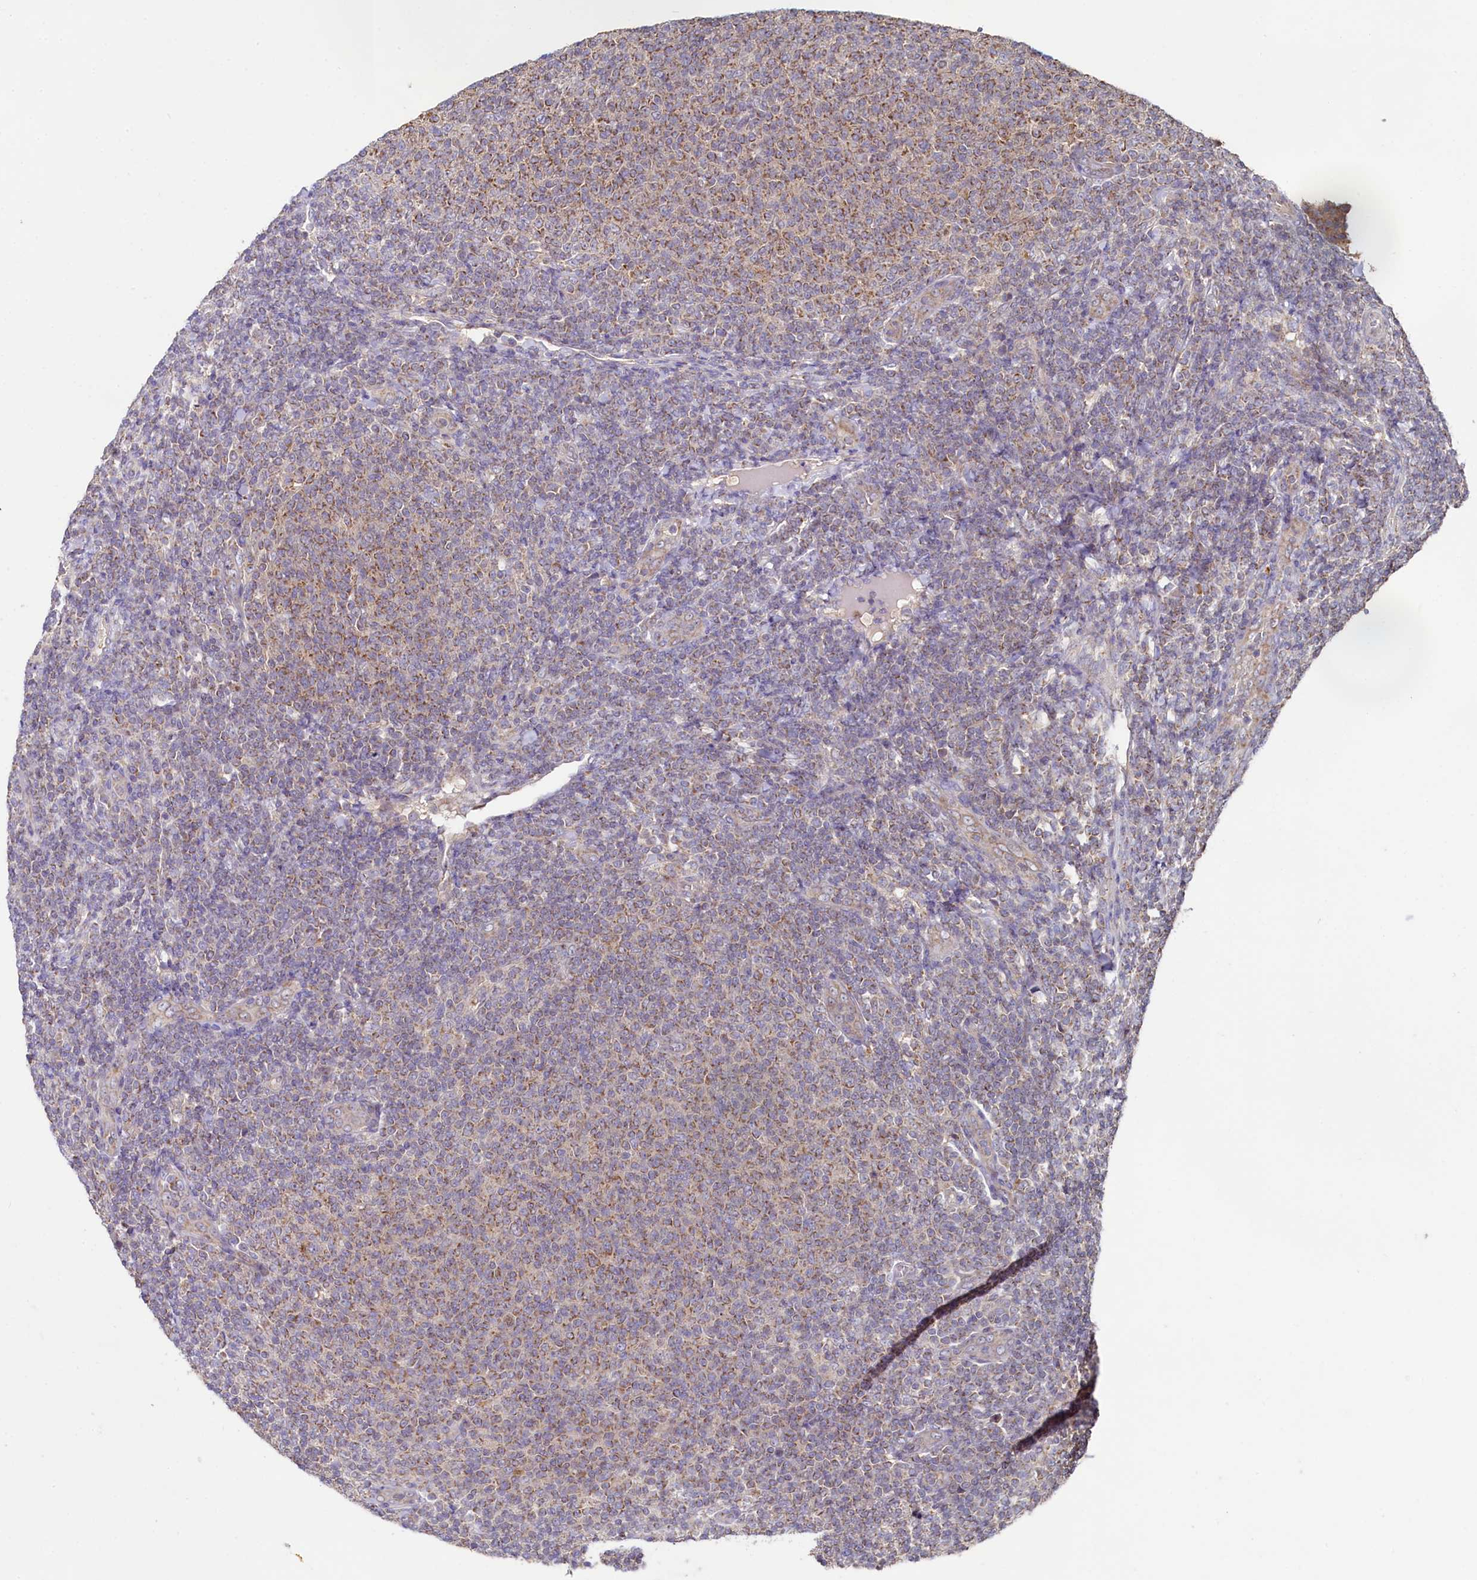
{"staining": {"intensity": "weak", "quantity": ">75%", "location": "cytoplasmic/membranous"}, "tissue": "lymphoma", "cell_type": "Tumor cells", "image_type": "cancer", "snomed": [{"axis": "morphology", "description": "Malignant lymphoma, non-Hodgkin's type, Low grade"}, {"axis": "topography", "description": "Lymph node"}], "caption": "Immunohistochemical staining of human lymphoma exhibits weak cytoplasmic/membranous protein positivity in about >75% of tumor cells. The protein of interest is stained brown, and the nuclei are stained in blue (DAB (3,3'-diaminobenzidine) IHC with brightfield microscopy, high magnification).", "gene": "MRPL57", "patient": {"sex": "male", "age": 66}}